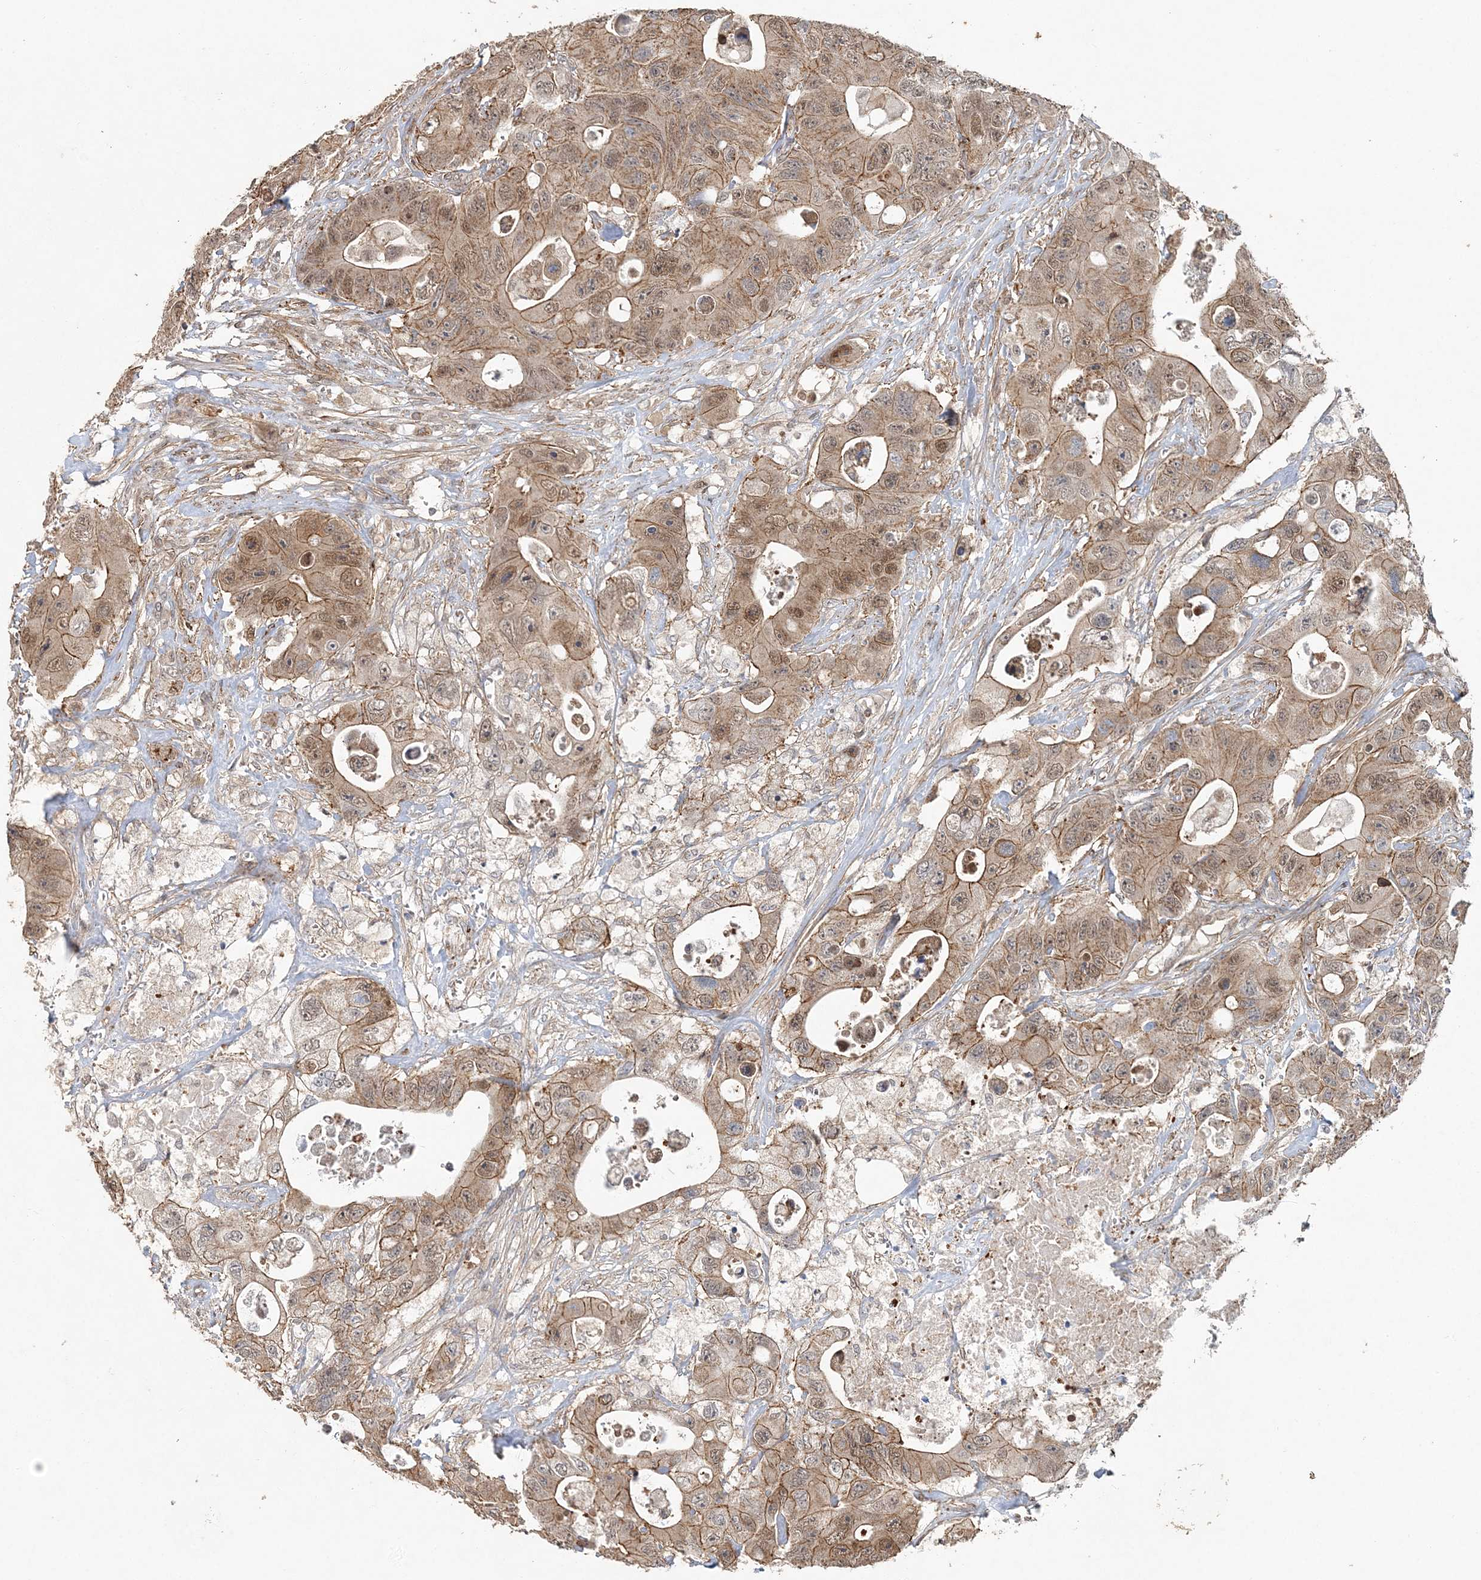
{"staining": {"intensity": "moderate", "quantity": ">75%", "location": "cytoplasmic/membranous,nuclear"}, "tissue": "colorectal cancer", "cell_type": "Tumor cells", "image_type": "cancer", "snomed": [{"axis": "morphology", "description": "Adenocarcinoma, NOS"}, {"axis": "topography", "description": "Colon"}], "caption": "High-power microscopy captured an IHC micrograph of colorectal cancer (adenocarcinoma), revealing moderate cytoplasmic/membranous and nuclear positivity in about >75% of tumor cells.", "gene": "MAT2B", "patient": {"sex": "female", "age": 46}}